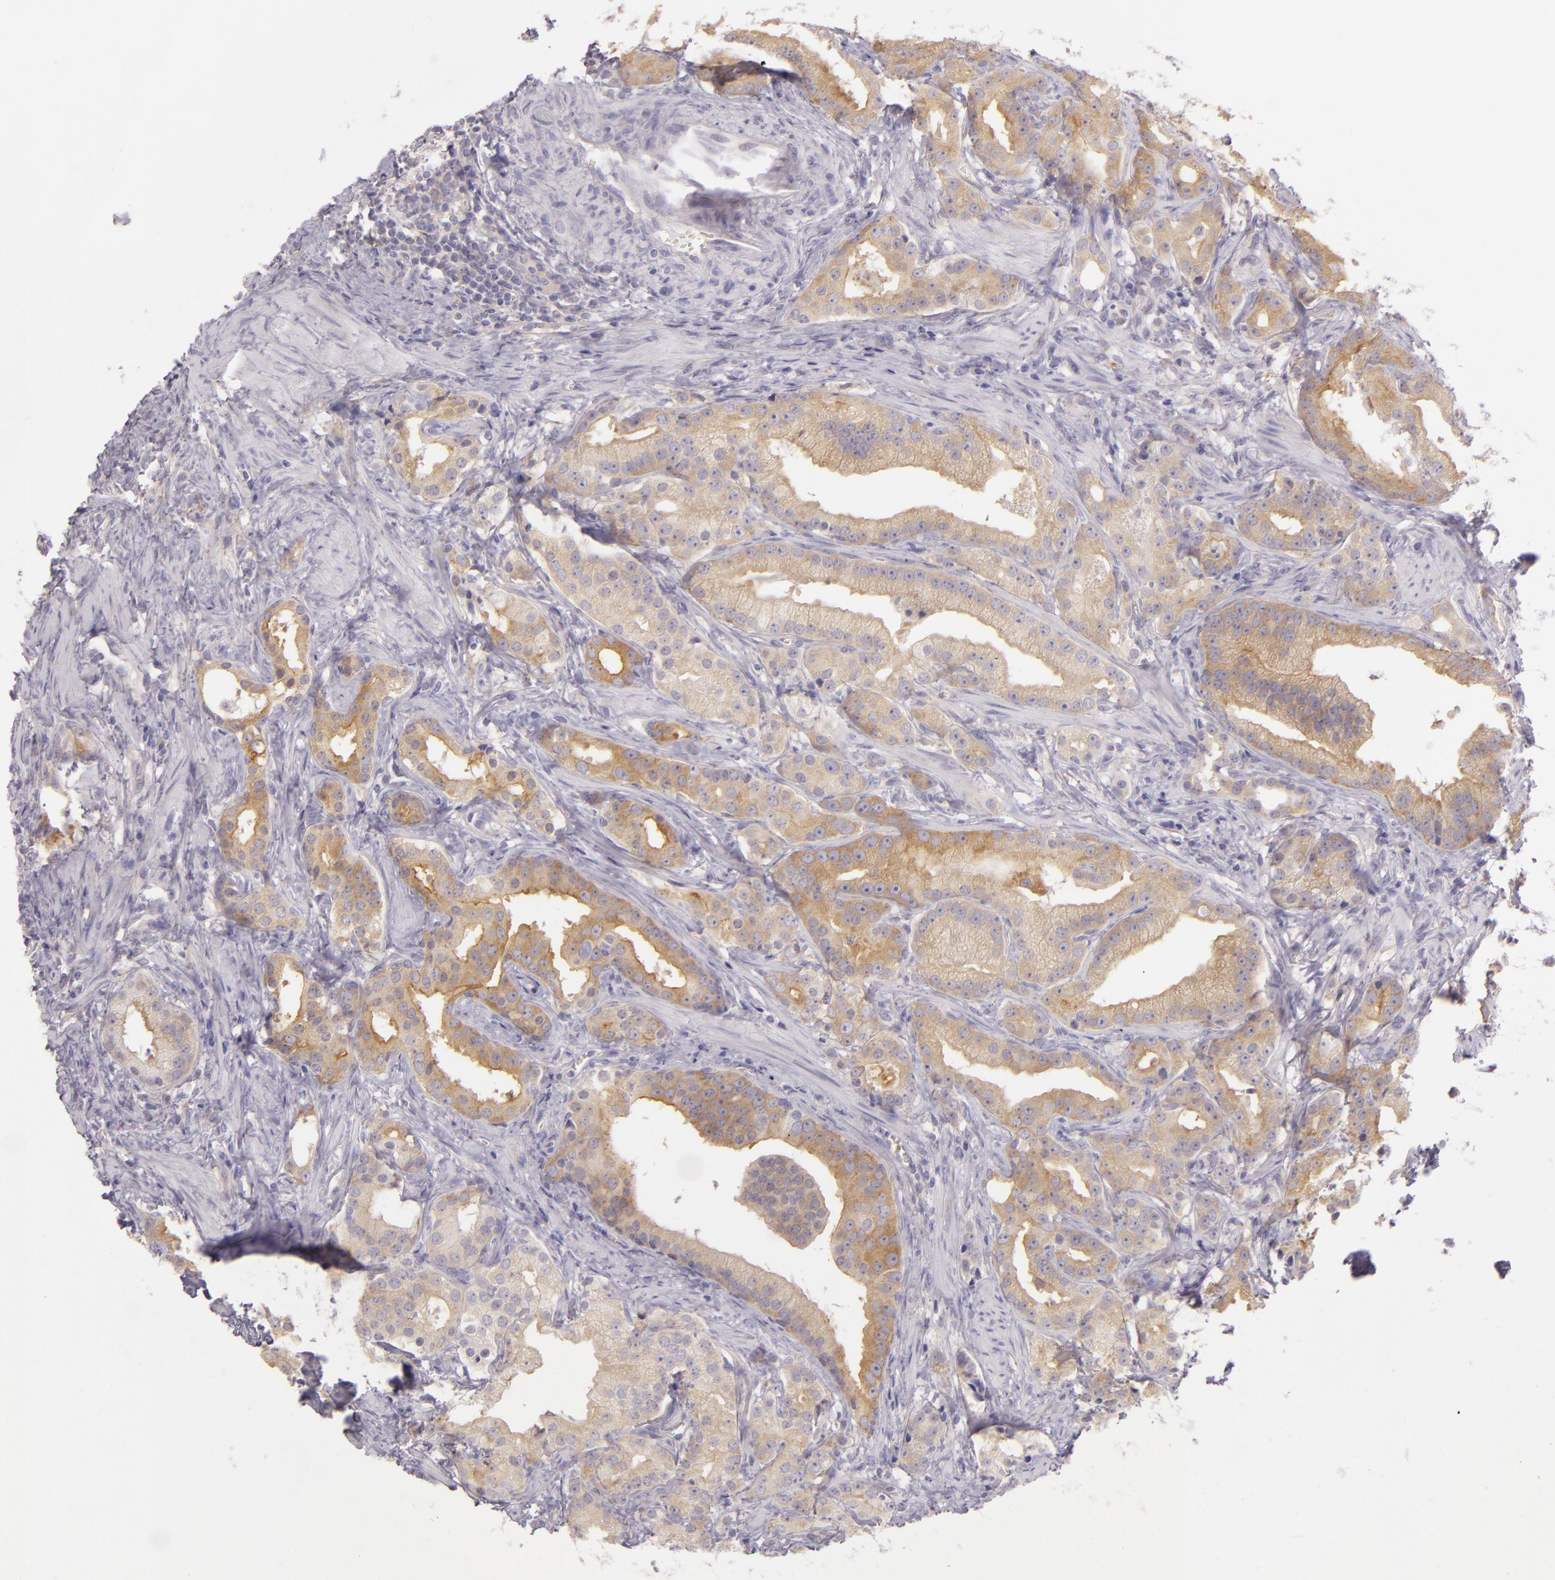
{"staining": {"intensity": "weak", "quantity": ">75%", "location": "cytoplasmic/membranous"}, "tissue": "prostate cancer", "cell_type": "Tumor cells", "image_type": "cancer", "snomed": [{"axis": "morphology", "description": "Adenocarcinoma, Low grade"}, {"axis": "topography", "description": "Prostate"}], "caption": "This is an image of immunohistochemistry staining of adenocarcinoma (low-grade) (prostate), which shows weak staining in the cytoplasmic/membranous of tumor cells.", "gene": "ZC3H7B", "patient": {"sex": "male", "age": 59}}